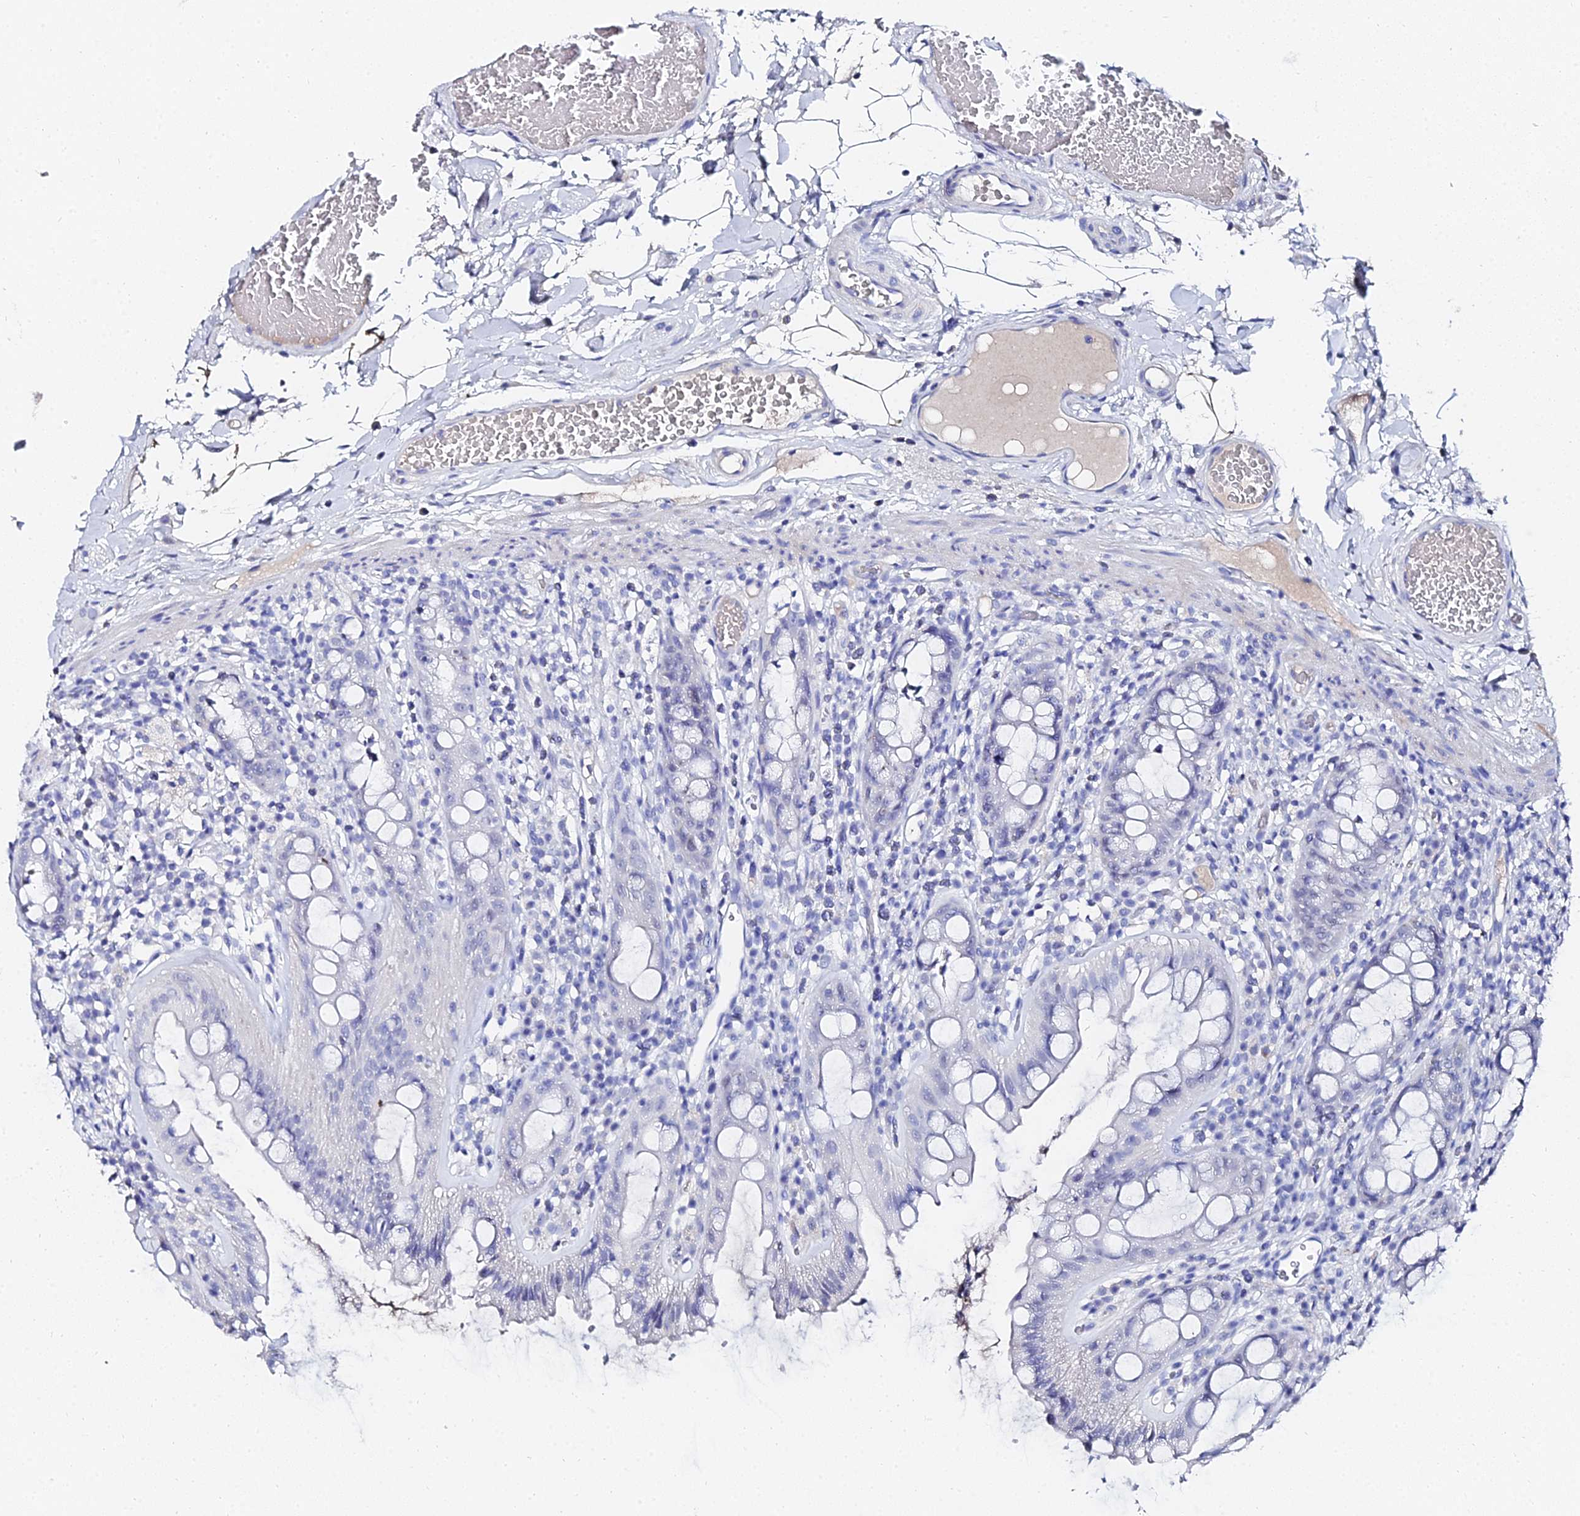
{"staining": {"intensity": "negative", "quantity": "none", "location": "none"}, "tissue": "rectum", "cell_type": "Glandular cells", "image_type": "normal", "snomed": [{"axis": "morphology", "description": "Normal tissue, NOS"}, {"axis": "topography", "description": "Rectum"}], "caption": "This is a photomicrograph of immunohistochemistry (IHC) staining of benign rectum, which shows no staining in glandular cells.", "gene": "KRT17", "patient": {"sex": "female", "age": 57}}